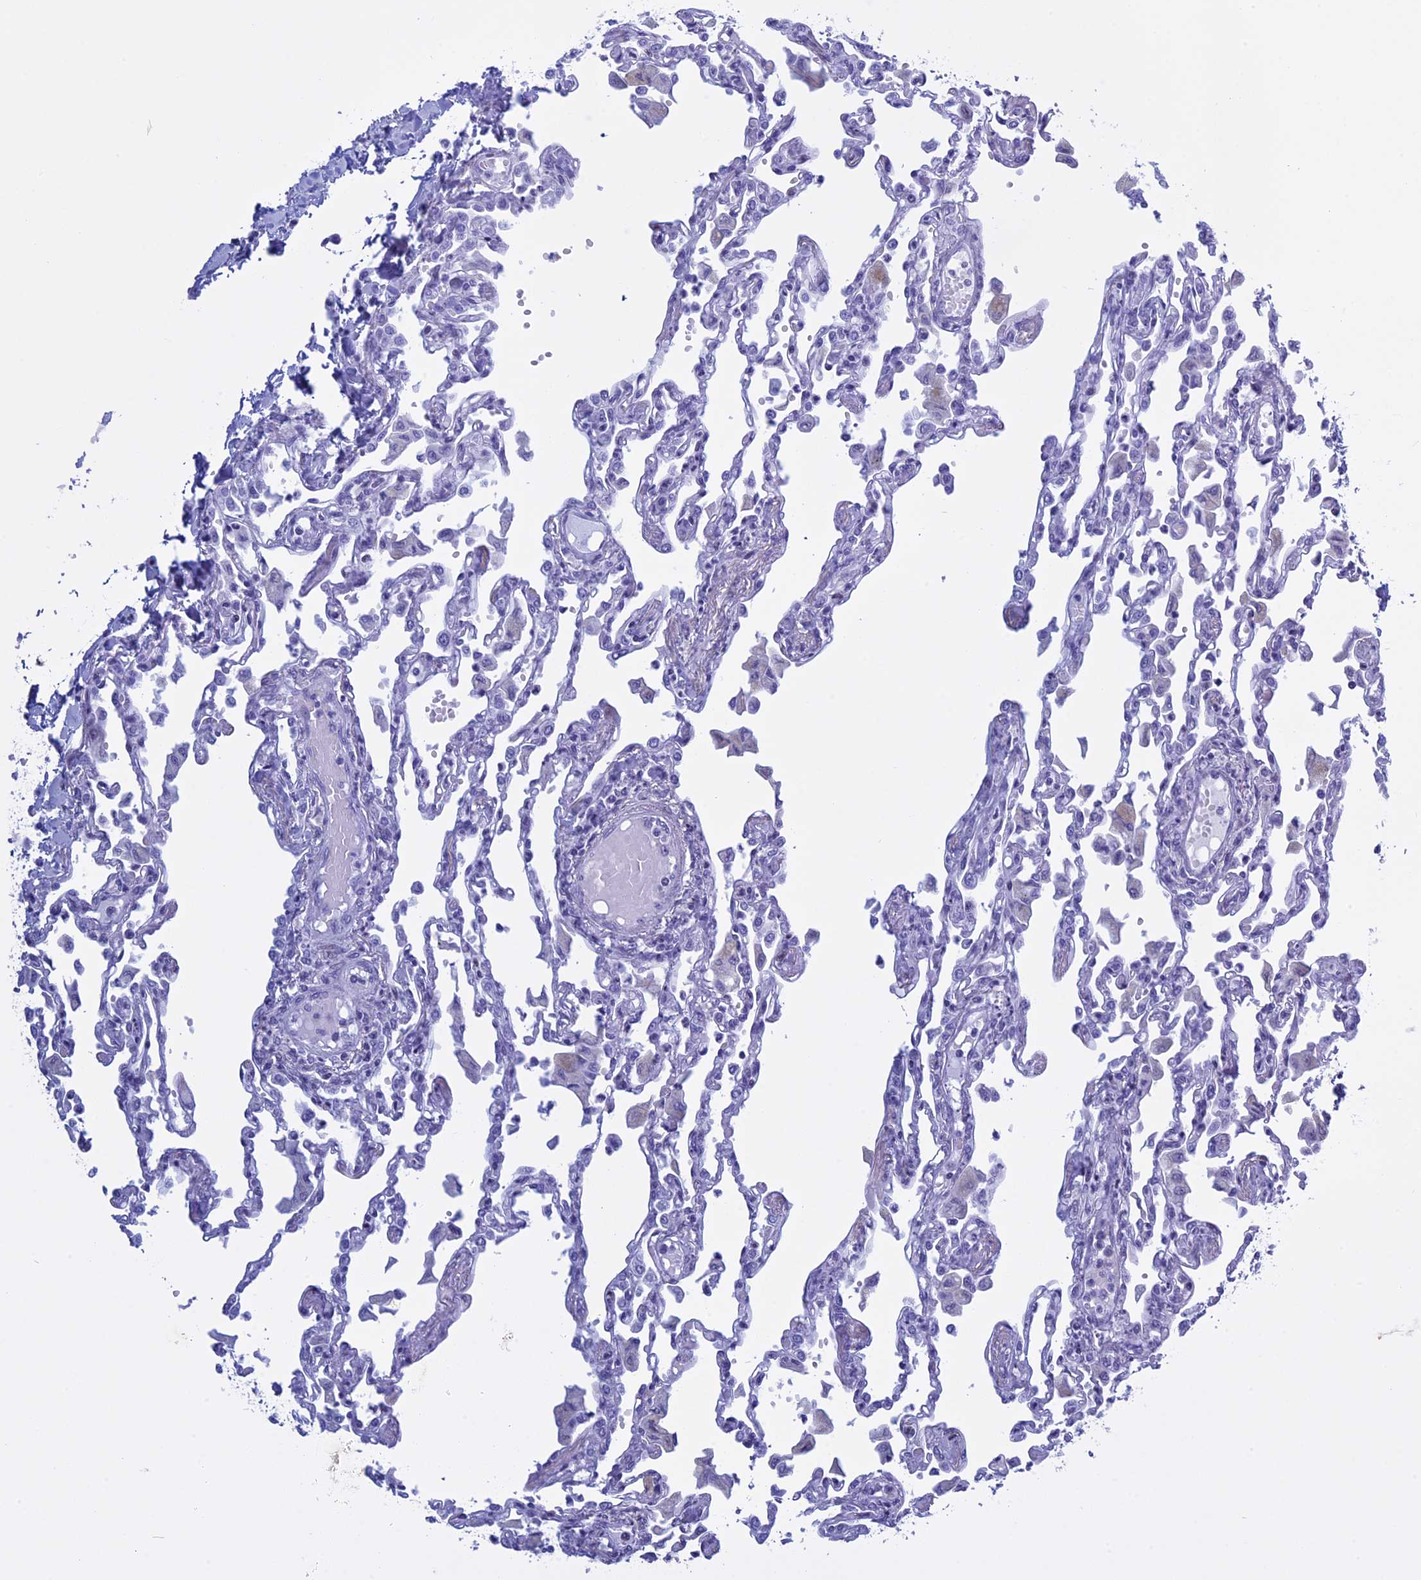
{"staining": {"intensity": "negative", "quantity": "none", "location": "none"}, "tissue": "lung", "cell_type": "Alveolar cells", "image_type": "normal", "snomed": [{"axis": "morphology", "description": "Normal tissue, NOS"}, {"axis": "topography", "description": "Bronchus"}, {"axis": "topography", "description": "Lung"}], "caption": "The photomicrograph shows no significant positivity in alveolar cells of lung.", "gene": "KCTD21", "patient": {"sex": "female", "age": 49}}